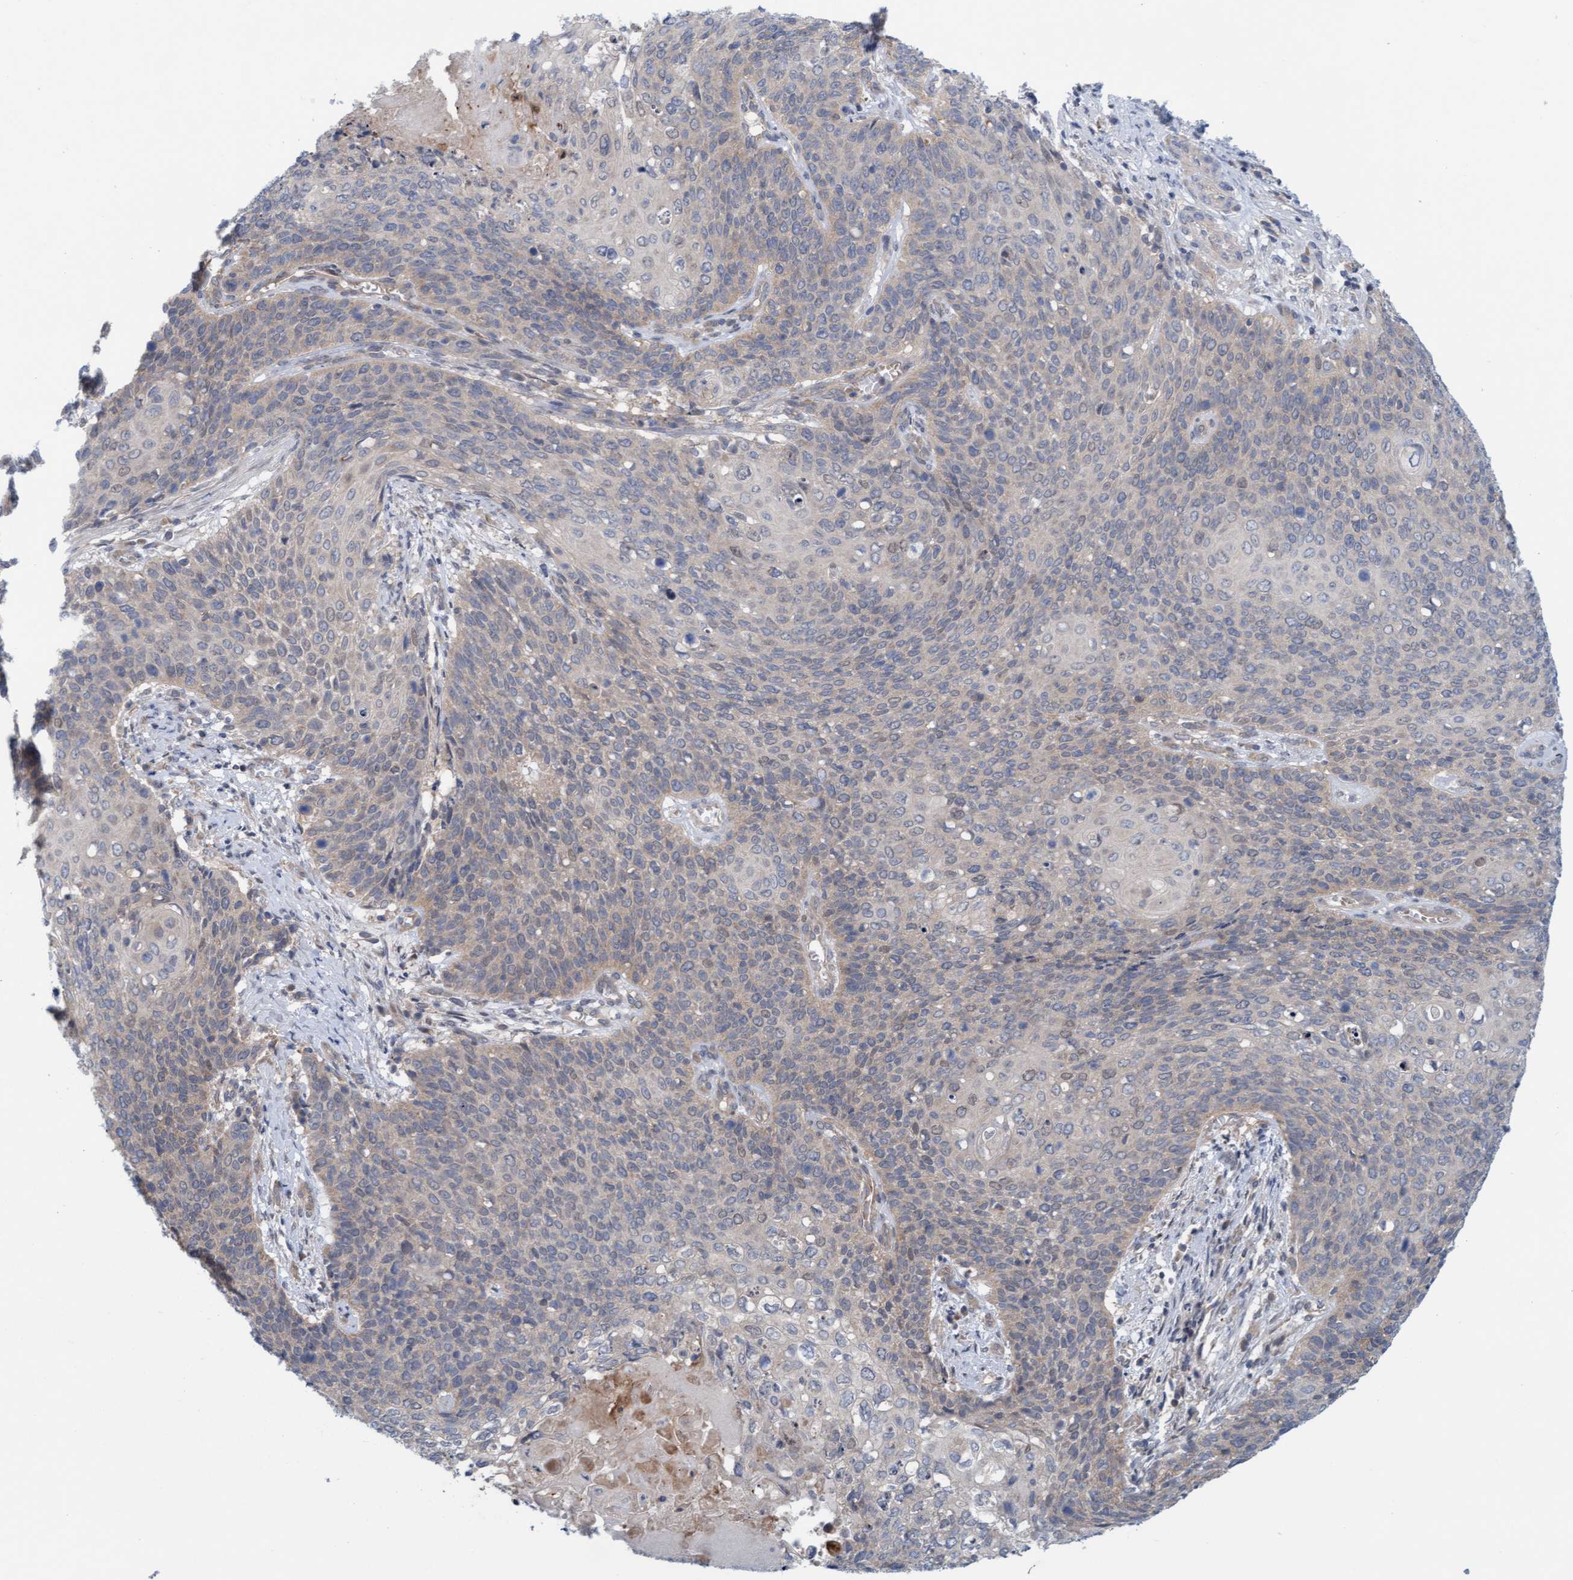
{"staining": {"intensity": "negative", "quantity": "none", "location": "none"}, "tissue": "cervical cancer", "cell_type": "Tumor cells", "image_type": "cancer", "snomed": [{"axis": "morphology", "description": "Squamous cell carcinoma, NOS"}, {"axis": "topography", "description": "Cervix"}], "caption": "Tumor cells are negative for brown protein staining in cervical cancer.", "gene": "KLHL25", "patient": {"sex": "female", "age": 39}}